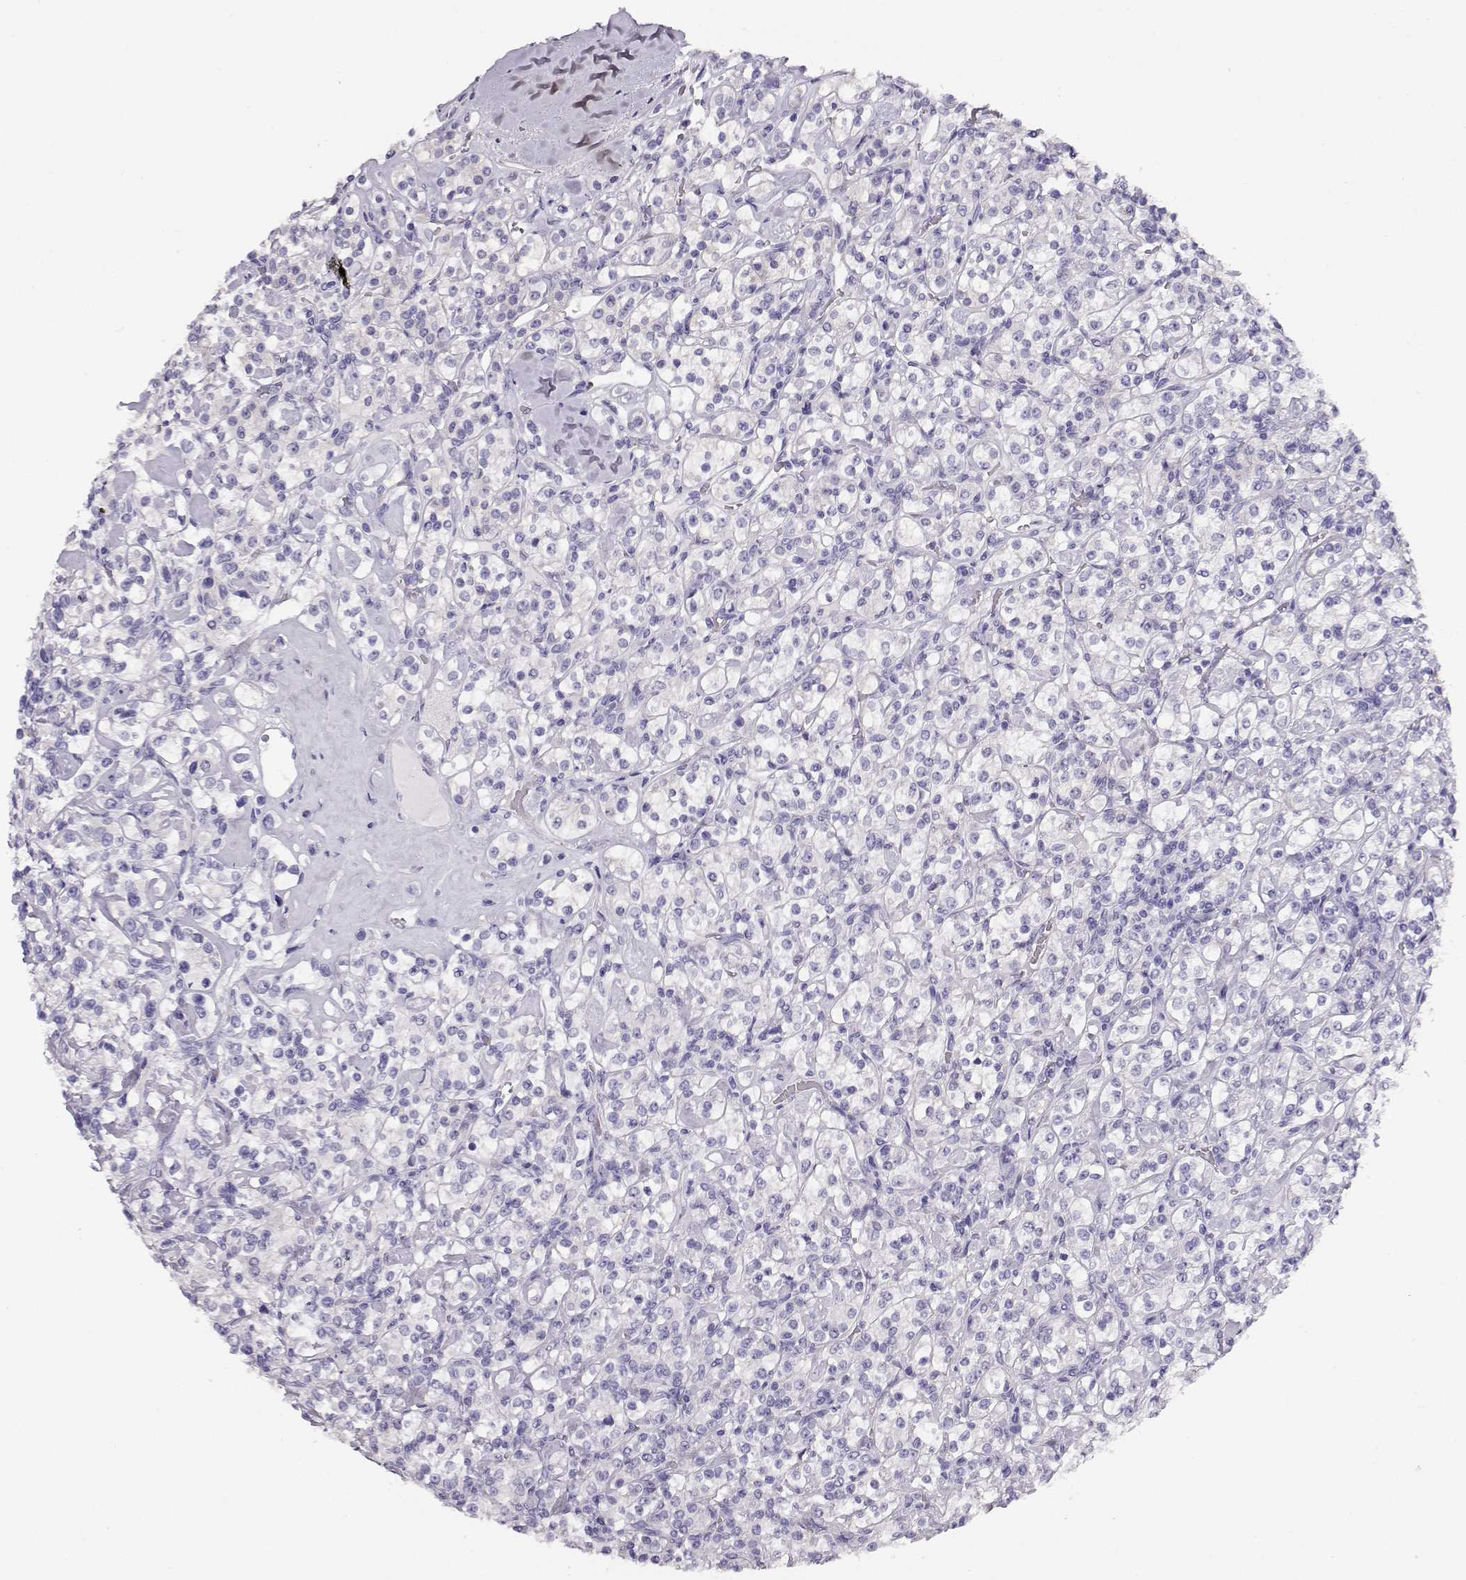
{"staining": {"intensity": "negative", "quantity": "none", "location": "none"}, "tissue": "renal cancer", "cell_type": "Tumor cells", "image_type": "cancer", "snomed": [{"axis": "morphology", "description": "Adenocarcinoma, NOS"}, {"axis": "topography", "description": "Kidney"}], "caption": "IHC histopathology image of neoplastic tissue: adenocarcinoma (renal) stained with DAB displays no significant protein staining in tumor cells. (Brightfield microscopy of DAB (3,3'-diaminobenzidine) IHC at high magnification).", "gene": "CRX", "patient": {"sex": "male", "age": 77}}